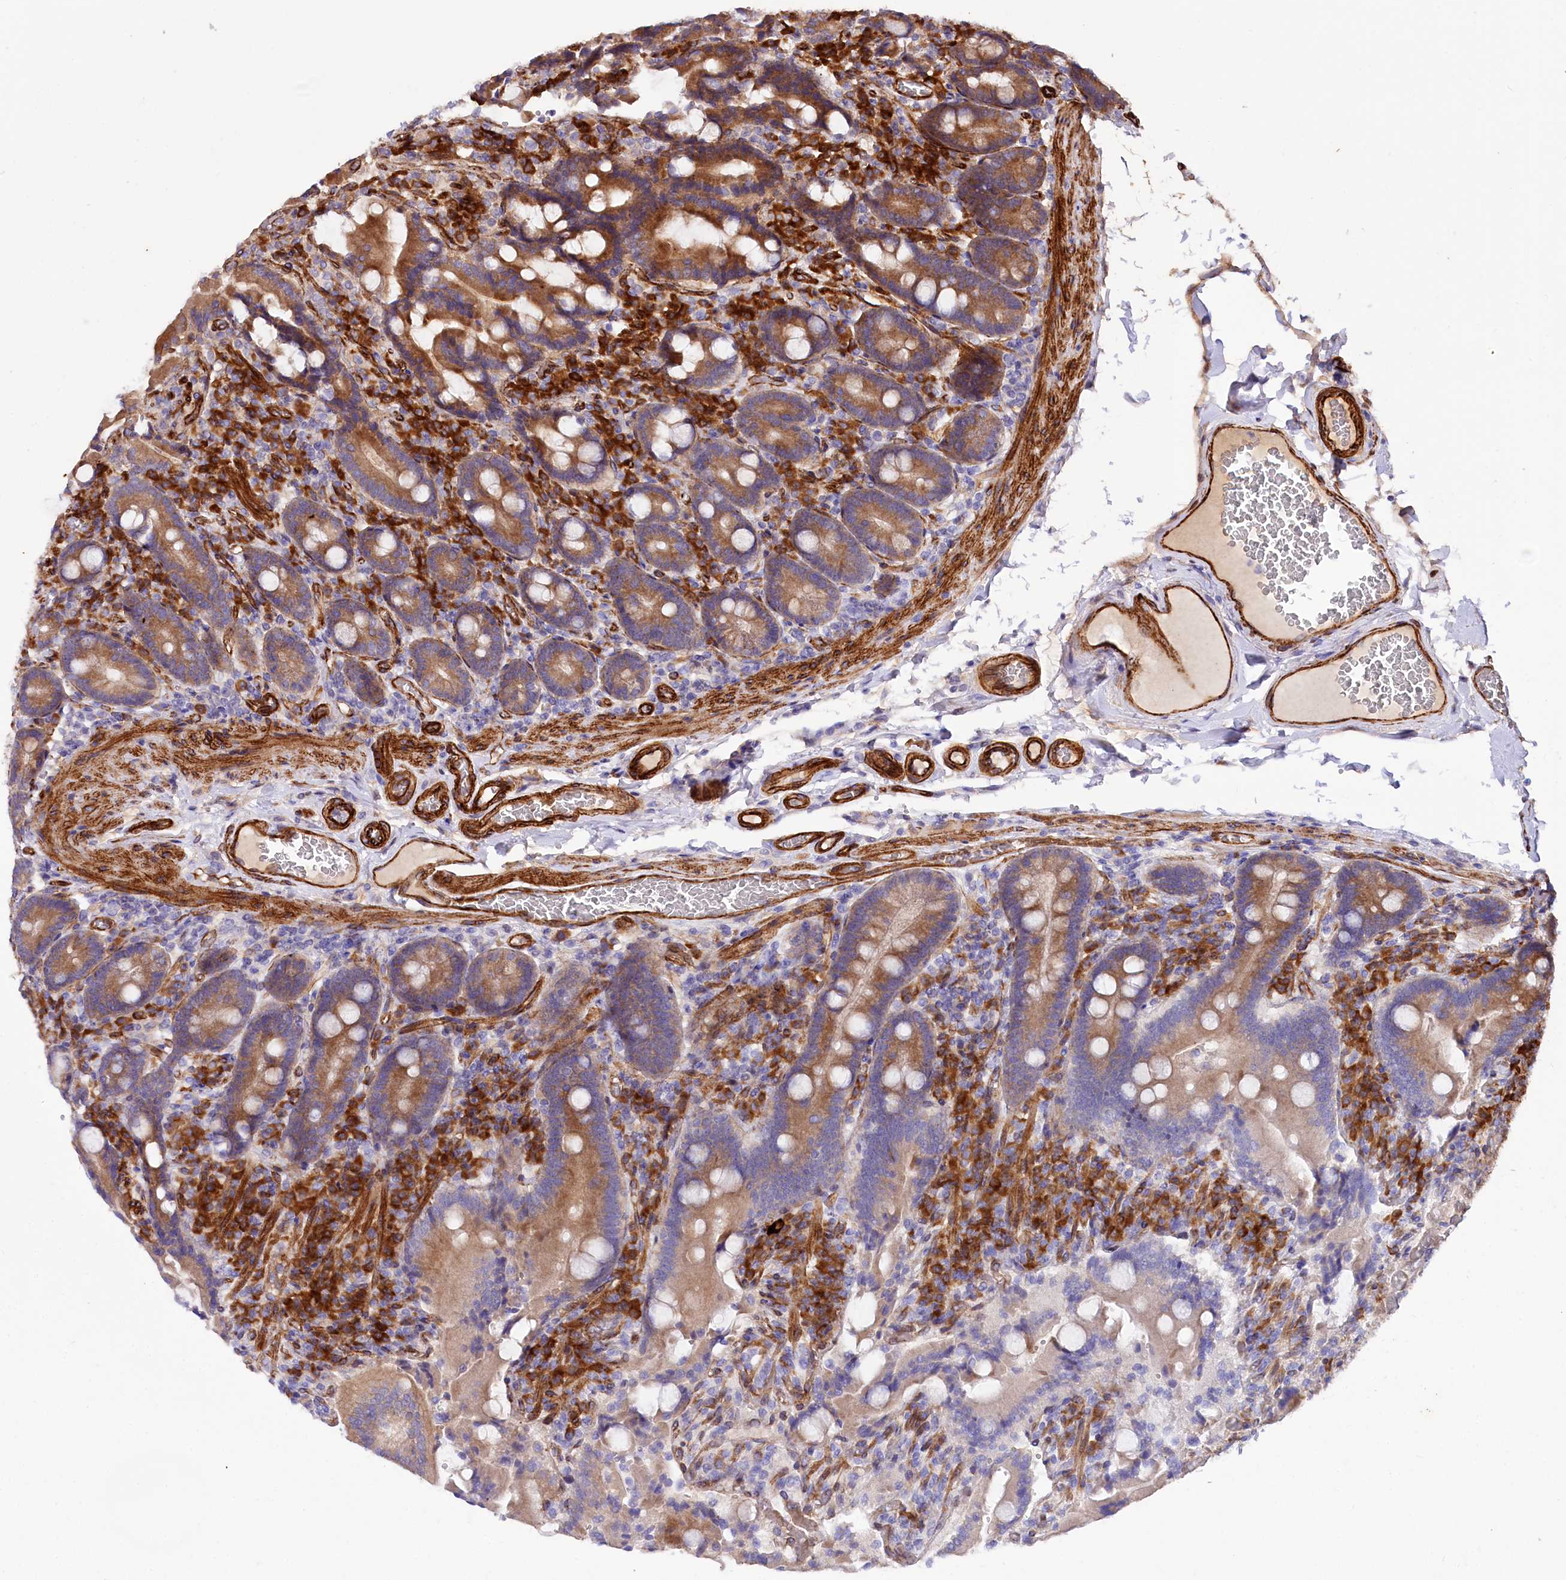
{"staining": {"intensity": "strong", "quantity": "25%-75%", "location": "cytoplasmic/membranous"}, "tissue": "duodenum", "cell_type": "Glandular cells", "image_type": "normal", "snomed": [{"axis": "morphology", "description": "Normal tissue, NOS"}, {"axis": "topography", "description": "Duodenum"}], "caption": "The photomicrograph reveals staining of benign duodenum, revealing strong cytoplasmic/membranous protein staining (brown color) within glandular cells. (DAB (3,3'-diaminobenzidine) = brown stain, brightfield microscopy at high magnification).", "gene": "SPATS2", "patient": {"sex": "female", "age": 62}}